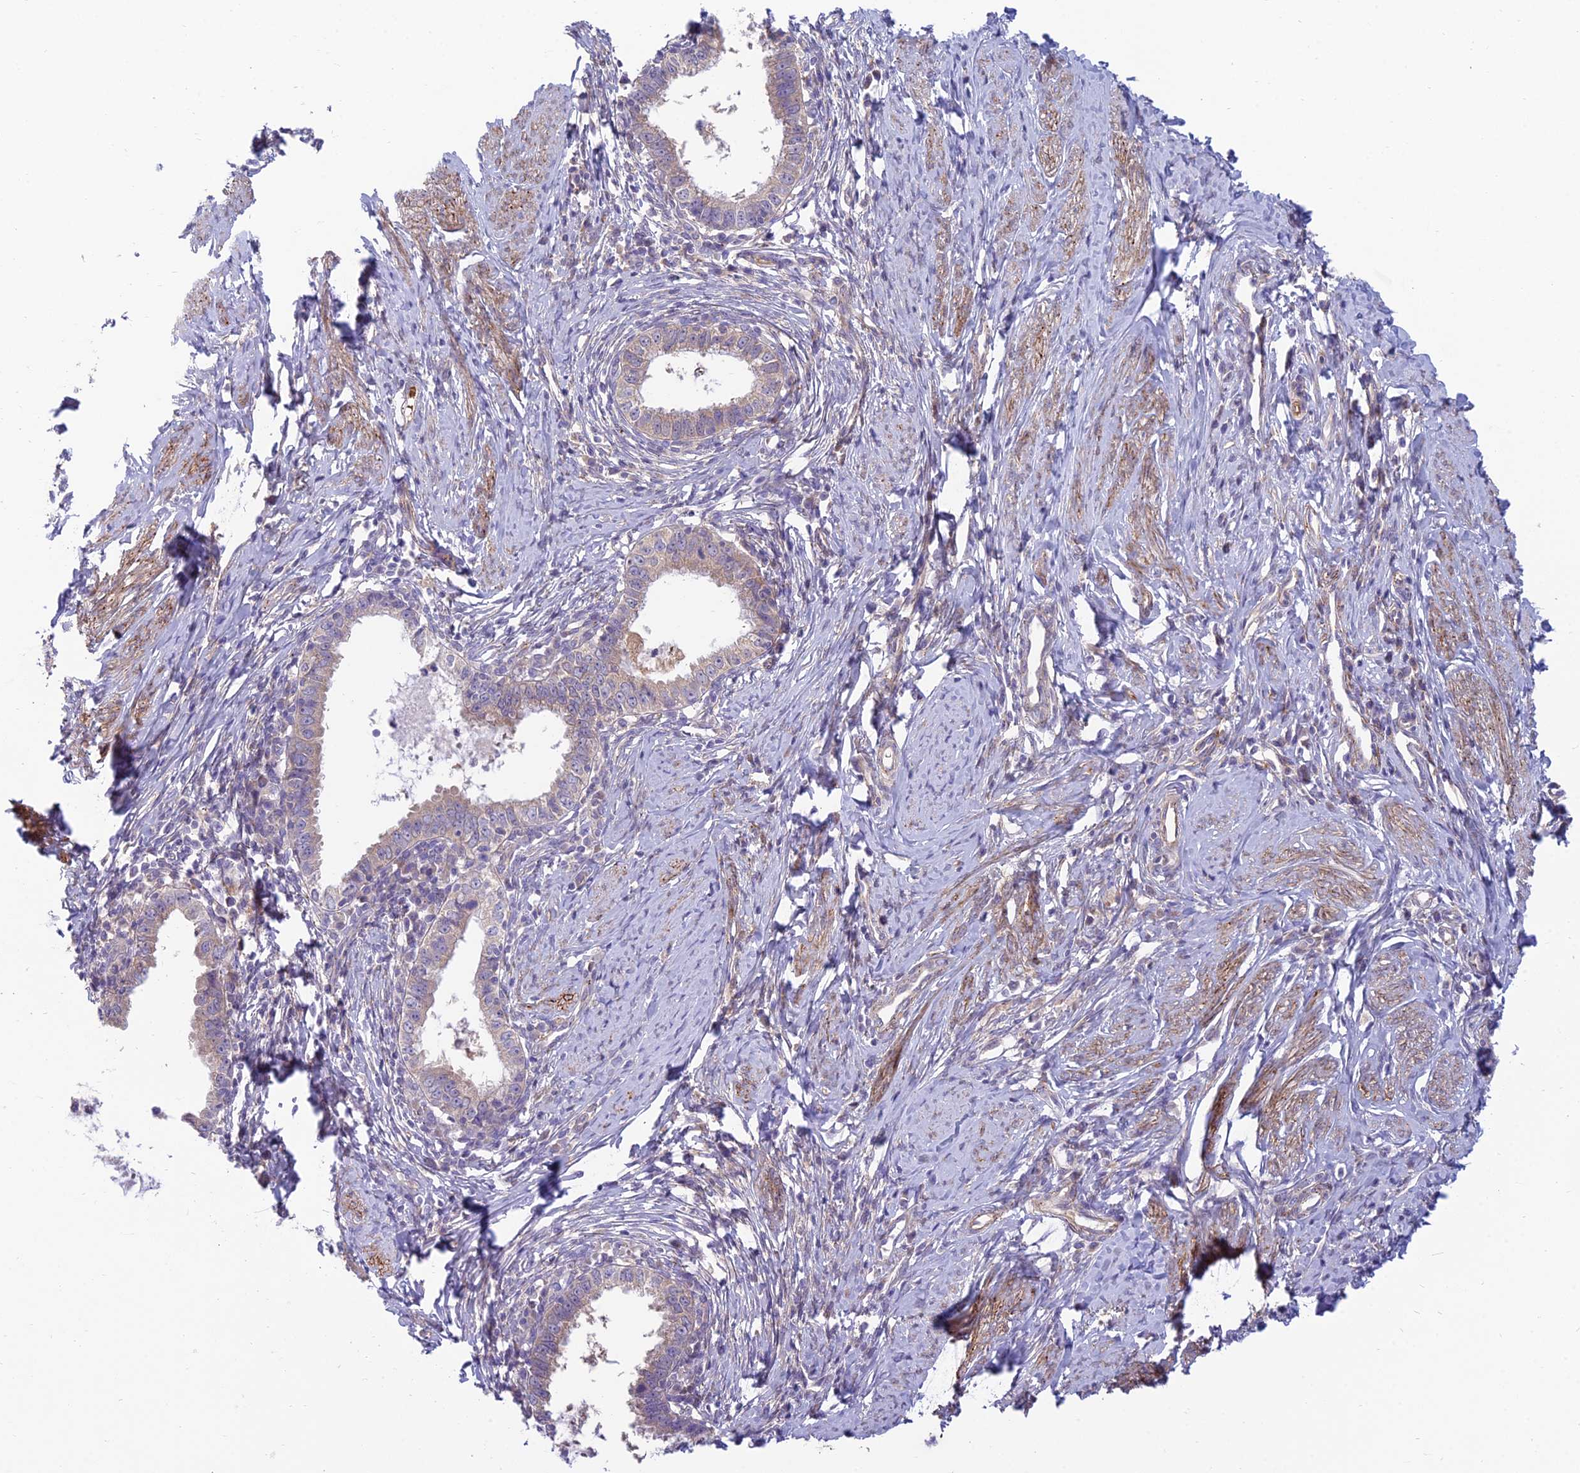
{"staining": {"intensity": "negative", "quantity": "none", "location": "none"}, "tissue": "cervical cancer", "cell_type": "Tumor cells", "image_type": "cancer", "snomed": [{"axis": "morphology", "description": "Adenocarcinoma, NOS"}, {"axis": "topography", "description": "Cervix"}], "caption": "The photomicrograph exhibits no staining of tumor cells in adenocarcinoma (cervical). Nuclei are stained in blue.", "gene": "DUS2", "patient": {"sex": "female", "age": 36}}